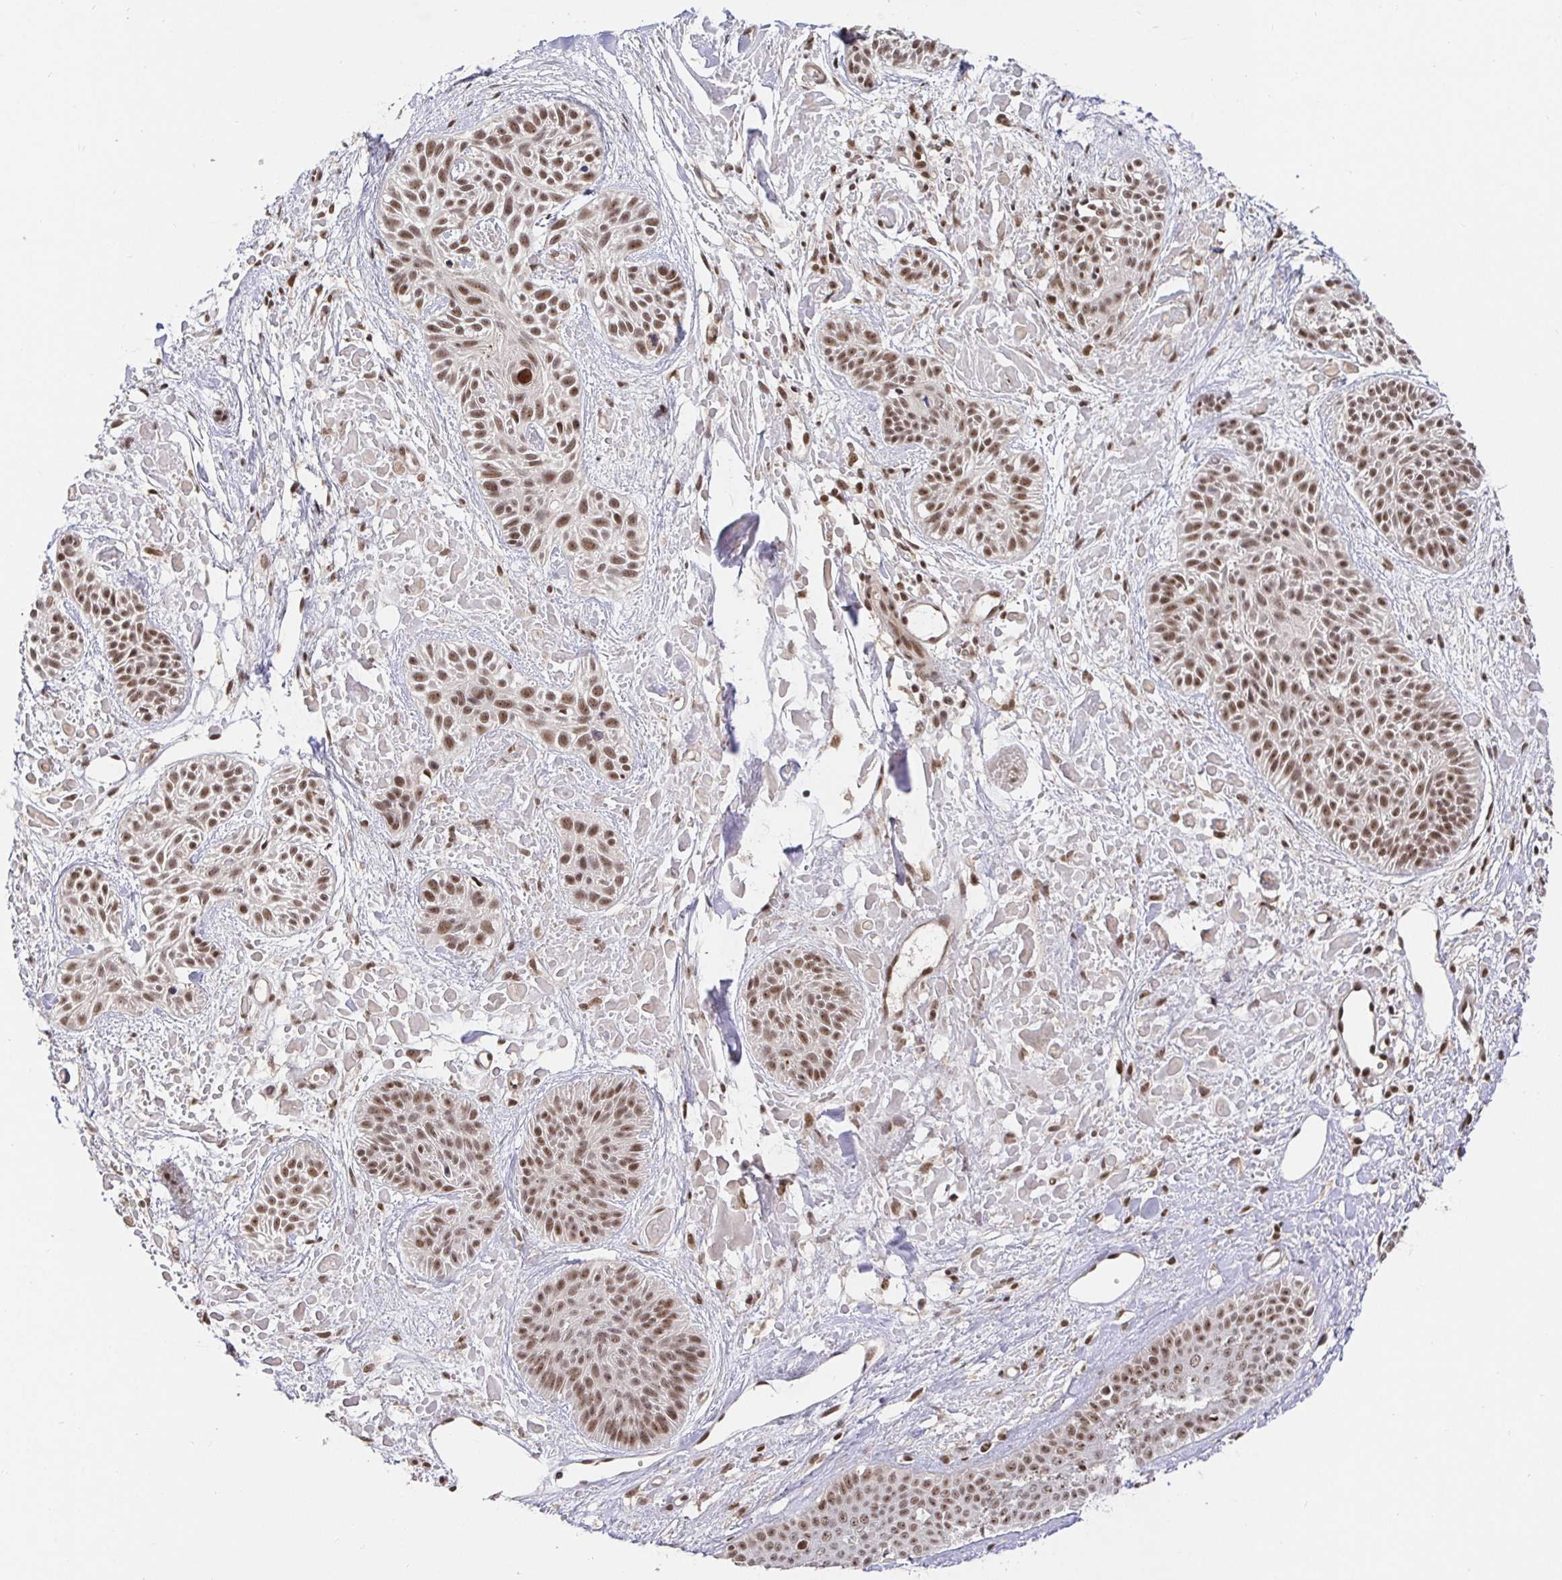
{"staining": {"intensity": "moderate", "quantity": ">75%", "location": "nuclear"}, "tissue": "skin cancer", "cell_type": "Tumor cells", "image_type": "cancer", "snomed": [{"axis": "morphology", "description": "Basal cell carcinoma"}, {"axis": "topography", "description": "Skin"}], "caption": "Skin basal cell carcinoma stained with DAB (3,3'-diaminobenzidine) immunohistochemistry (IHC) demonstrates medium levels of moderate nuclear expression in about >75% of tumor cells.", "gene": "USF1", "patient": {"sex": "female", "age": 78}}